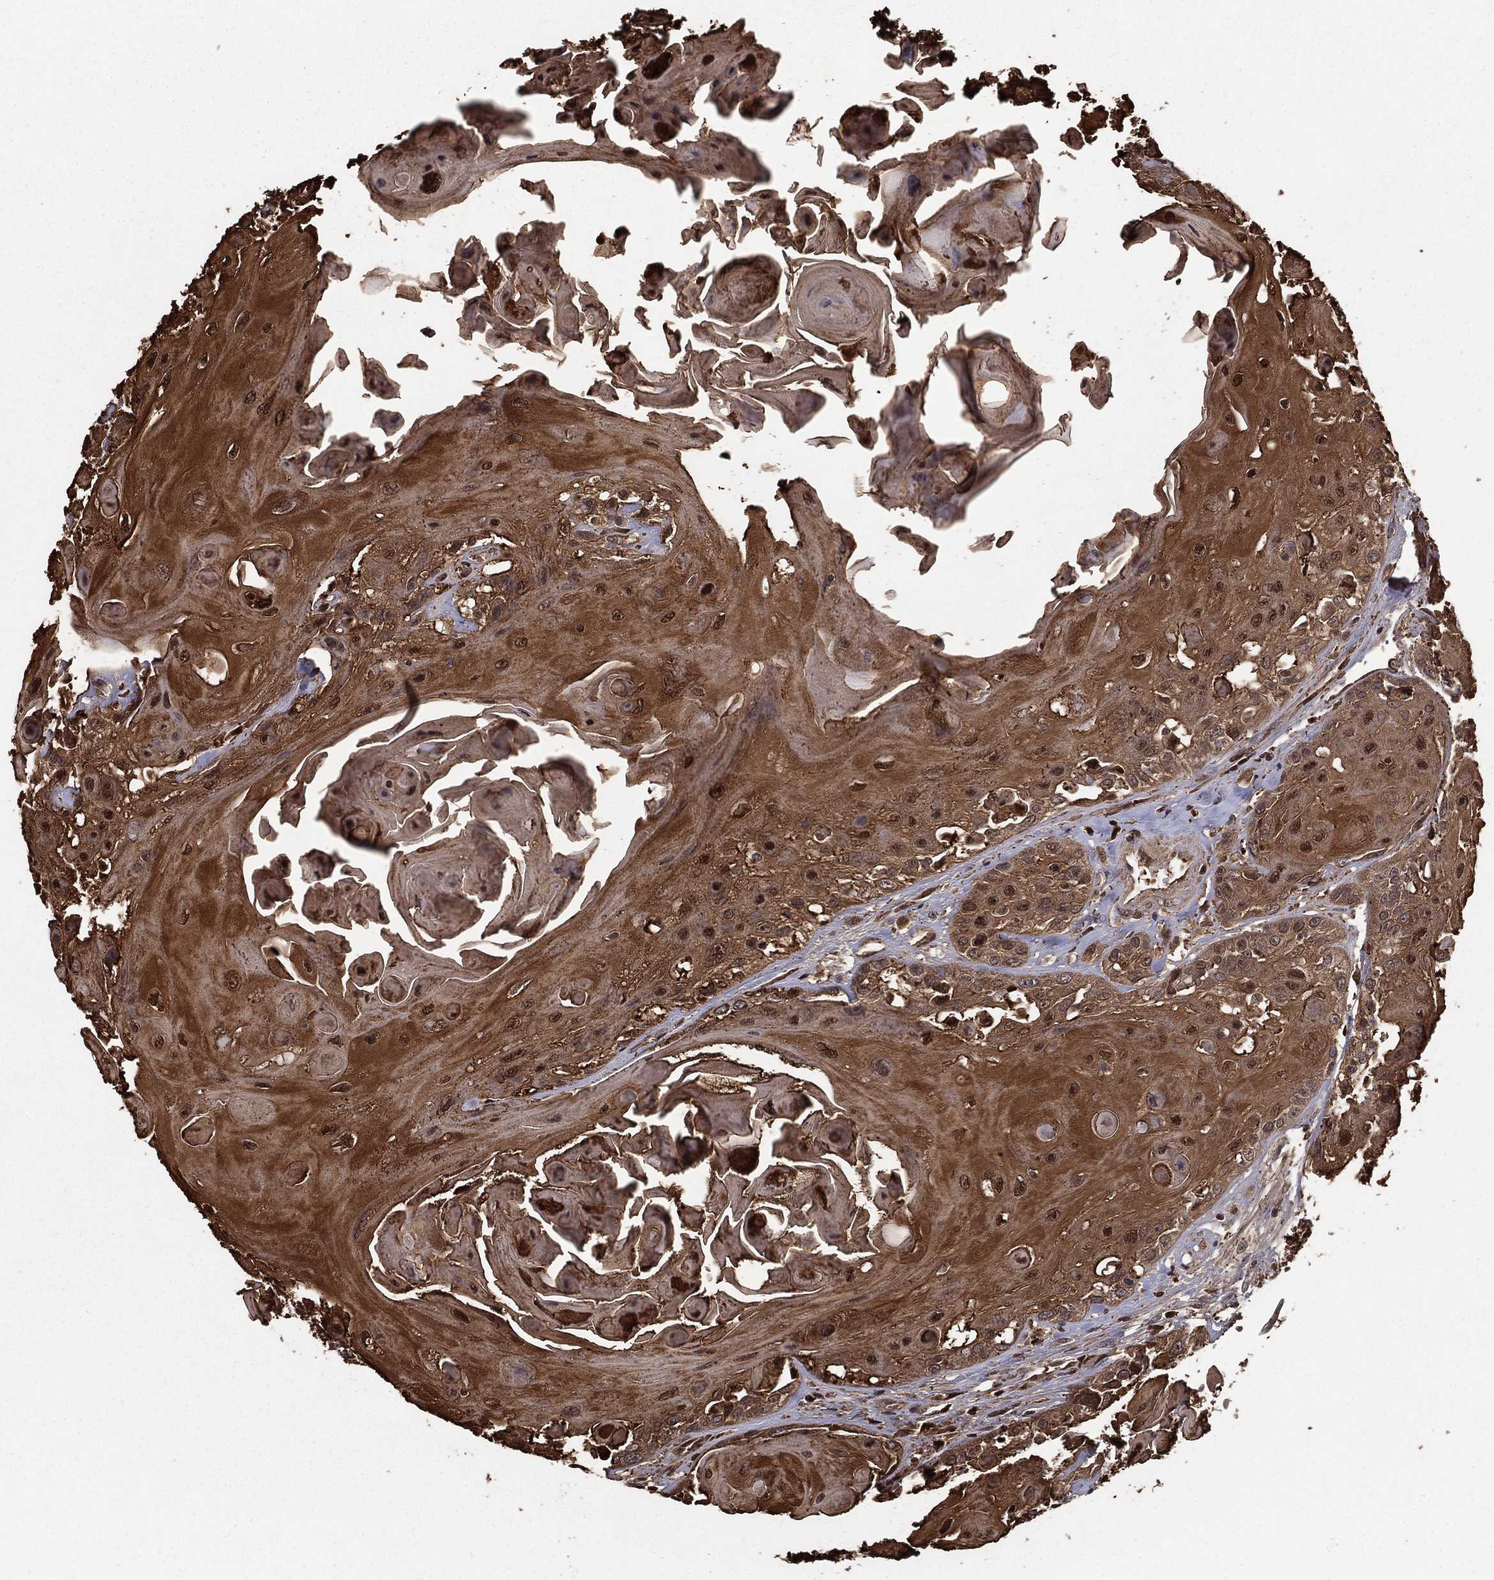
{"staining": {"intensity": "moderate", "quantity": ">75%", "location": "cytoplasmic/membranous"}, "tissue": "head and neck cancer", "cell_type": "Tumor cells", "image_type": "cancer", "snomed": [{"axis": "morphology", "description": "Squamous cell carcinoma, NOS"}, {"axis": "topography", "description": "Head-Neck"}], "caption": "This photomicrograph displays immunohistochemistry (IHC) staining of human squamous cell carcinoma (head and neck), with medium moderate cytoplasmic/membranous expression in about >75% of tumor cells.", "gene": "SLC6A6", "patient": {"sex": "female", "age": 59}}